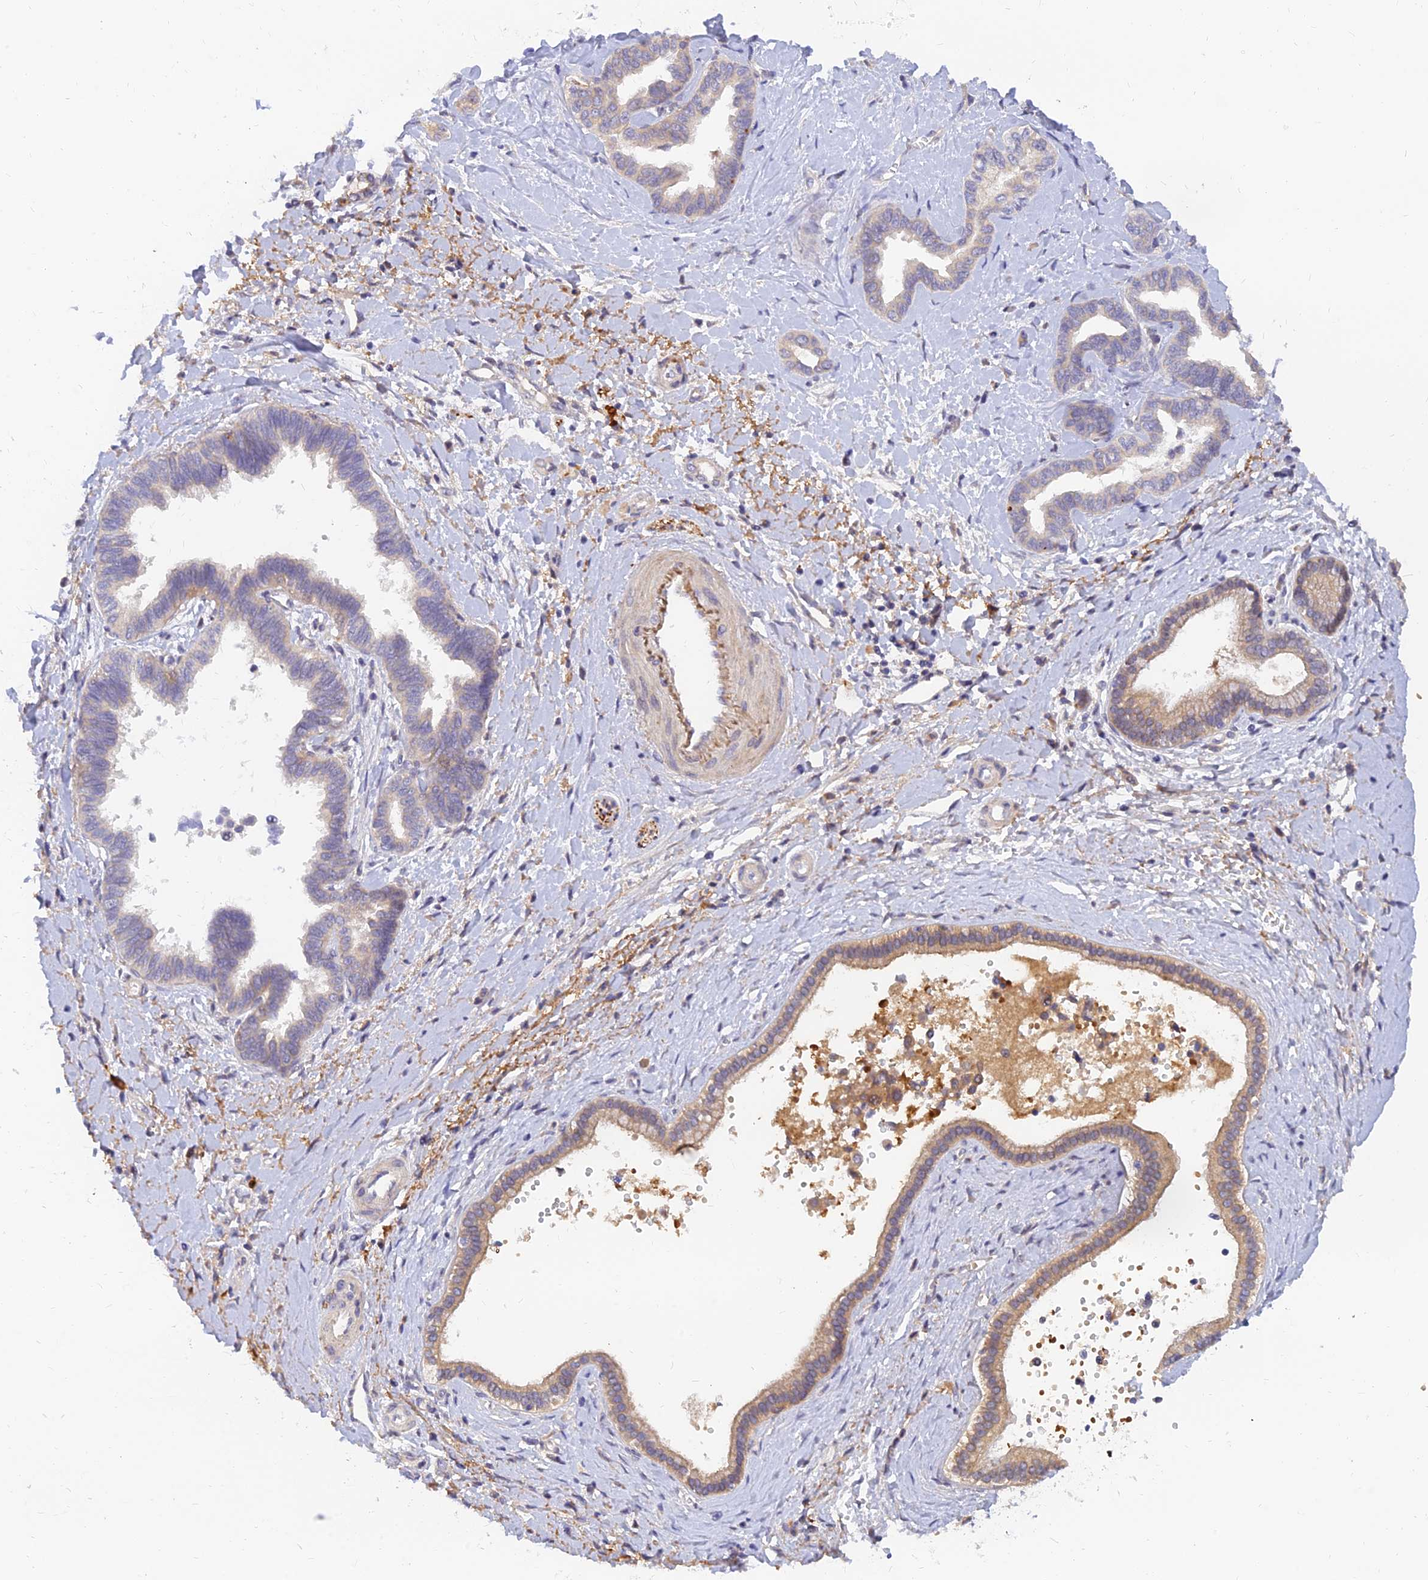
{"staining": {"intensity": "weak", "quantity": "<25%", "location": "cytoplasmic/membranous"}, "tissue": "liver cancer", "cell_type": "Tumor cells", "image_type": "cancer", "snomed": [{"axis": "morphology", "description": "Cholangiocarcinoma"}, {"axis": "topography", "description": "Liver"}], "caption": "IHC histopathology image of neoplastic tissue: cholangiocarcinoma (liver) stained with DAB demonstrates no significant protein staining in tumor cells.", "gene": "ANKS4B", "patient": {"sex": "female", "age": 77}}